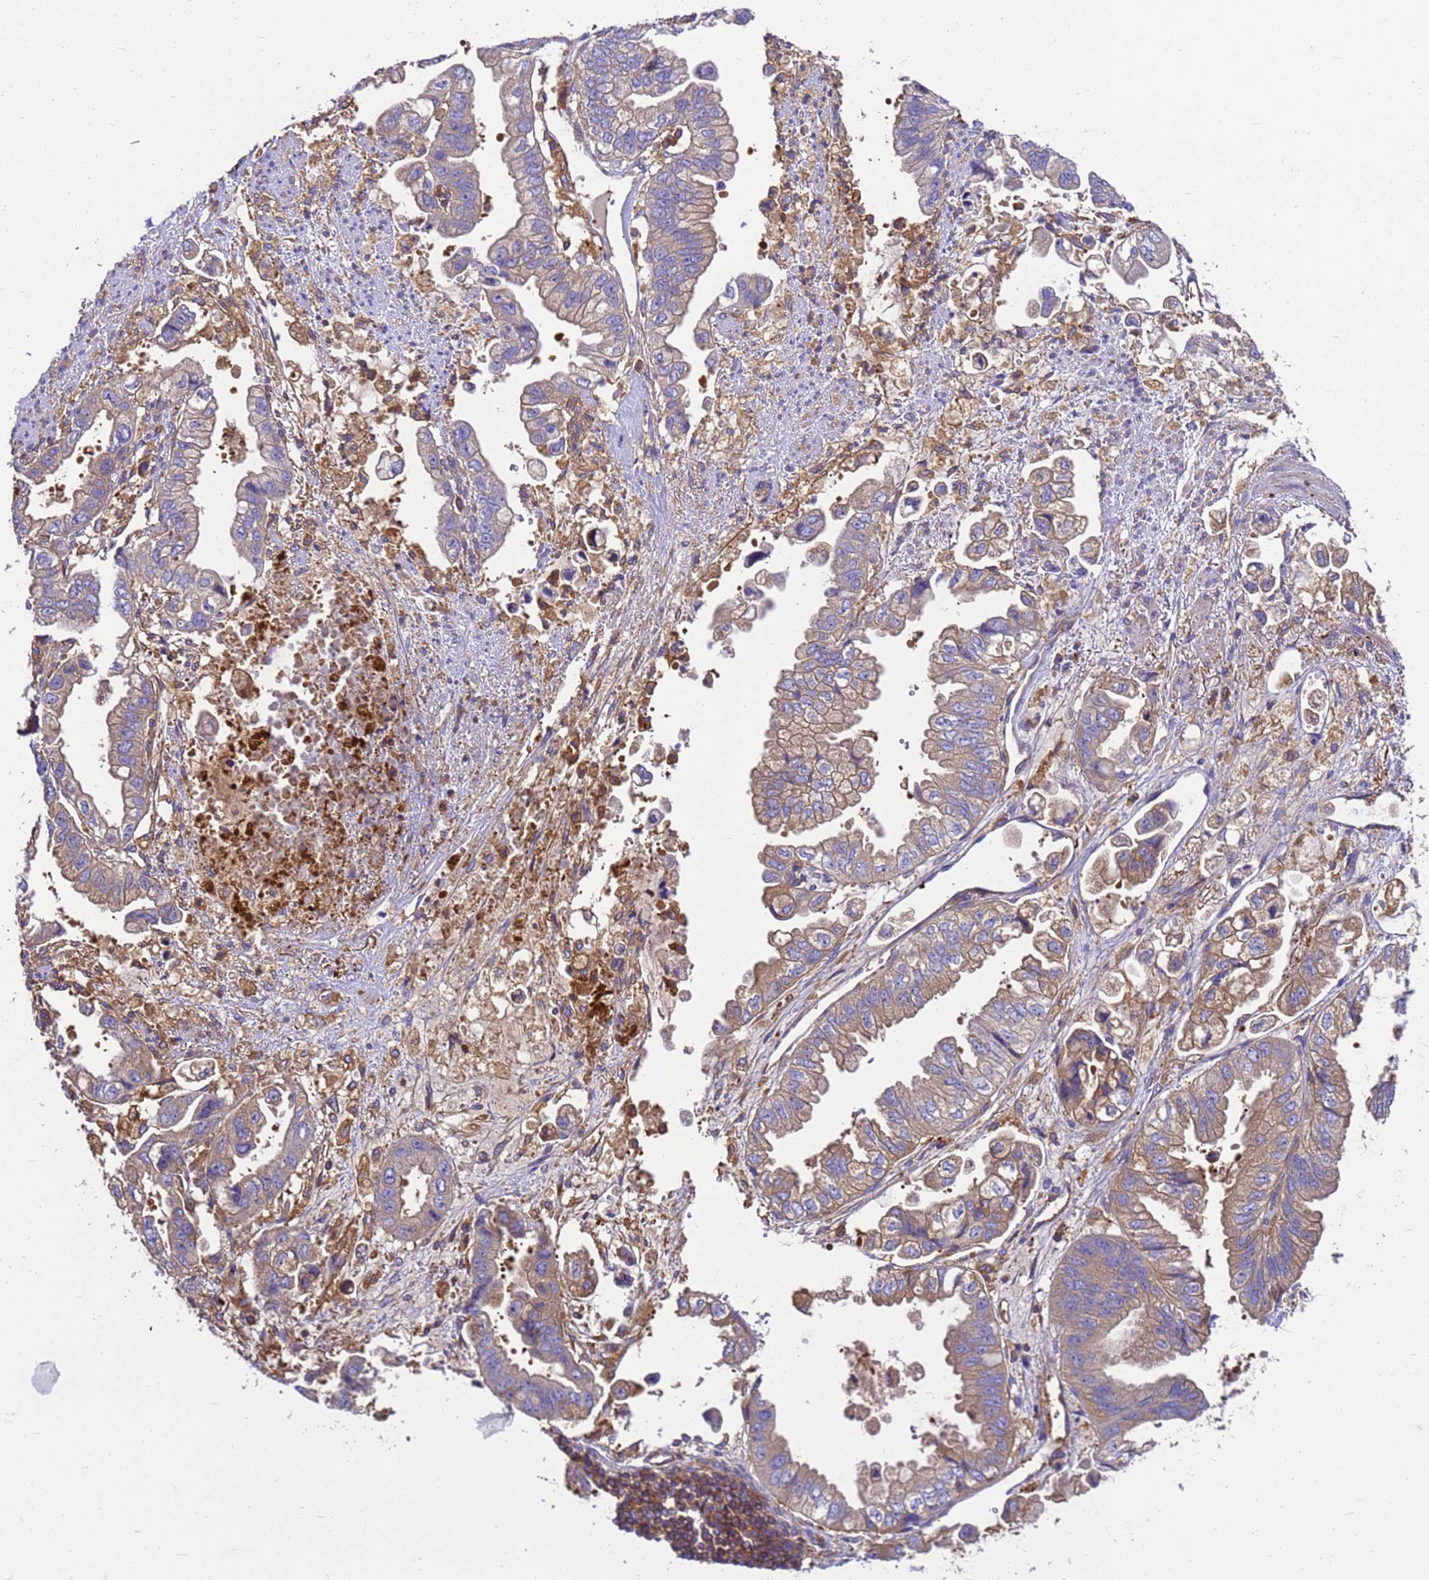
{"staining": {"intensity": "weak", "quantity": "25%-75%", "location": "cytoplasmic/membranous"}, "tissue": "stomach cancer", "cell_type": "Tumor cells", "image_type": "cancer", "snomed": [{"axis": "morphology", "description": "Adenocarcinoma, NOS"}, {"axis": "topography", "description": "Stomach"}], "caption": "Weak cytoplasmic/membranous protein positivity is seen in approximately 25%-75% of tumor cells in stomach cancer (adenocarcinoma). The staining was performed using DAB to visualize the protein expression in brown, while the nuclei were stained in blue with hematoxylin (Magnification: 20x).", "gene": "ZNF235", "patient": {"sex": "male", "age": 62}}